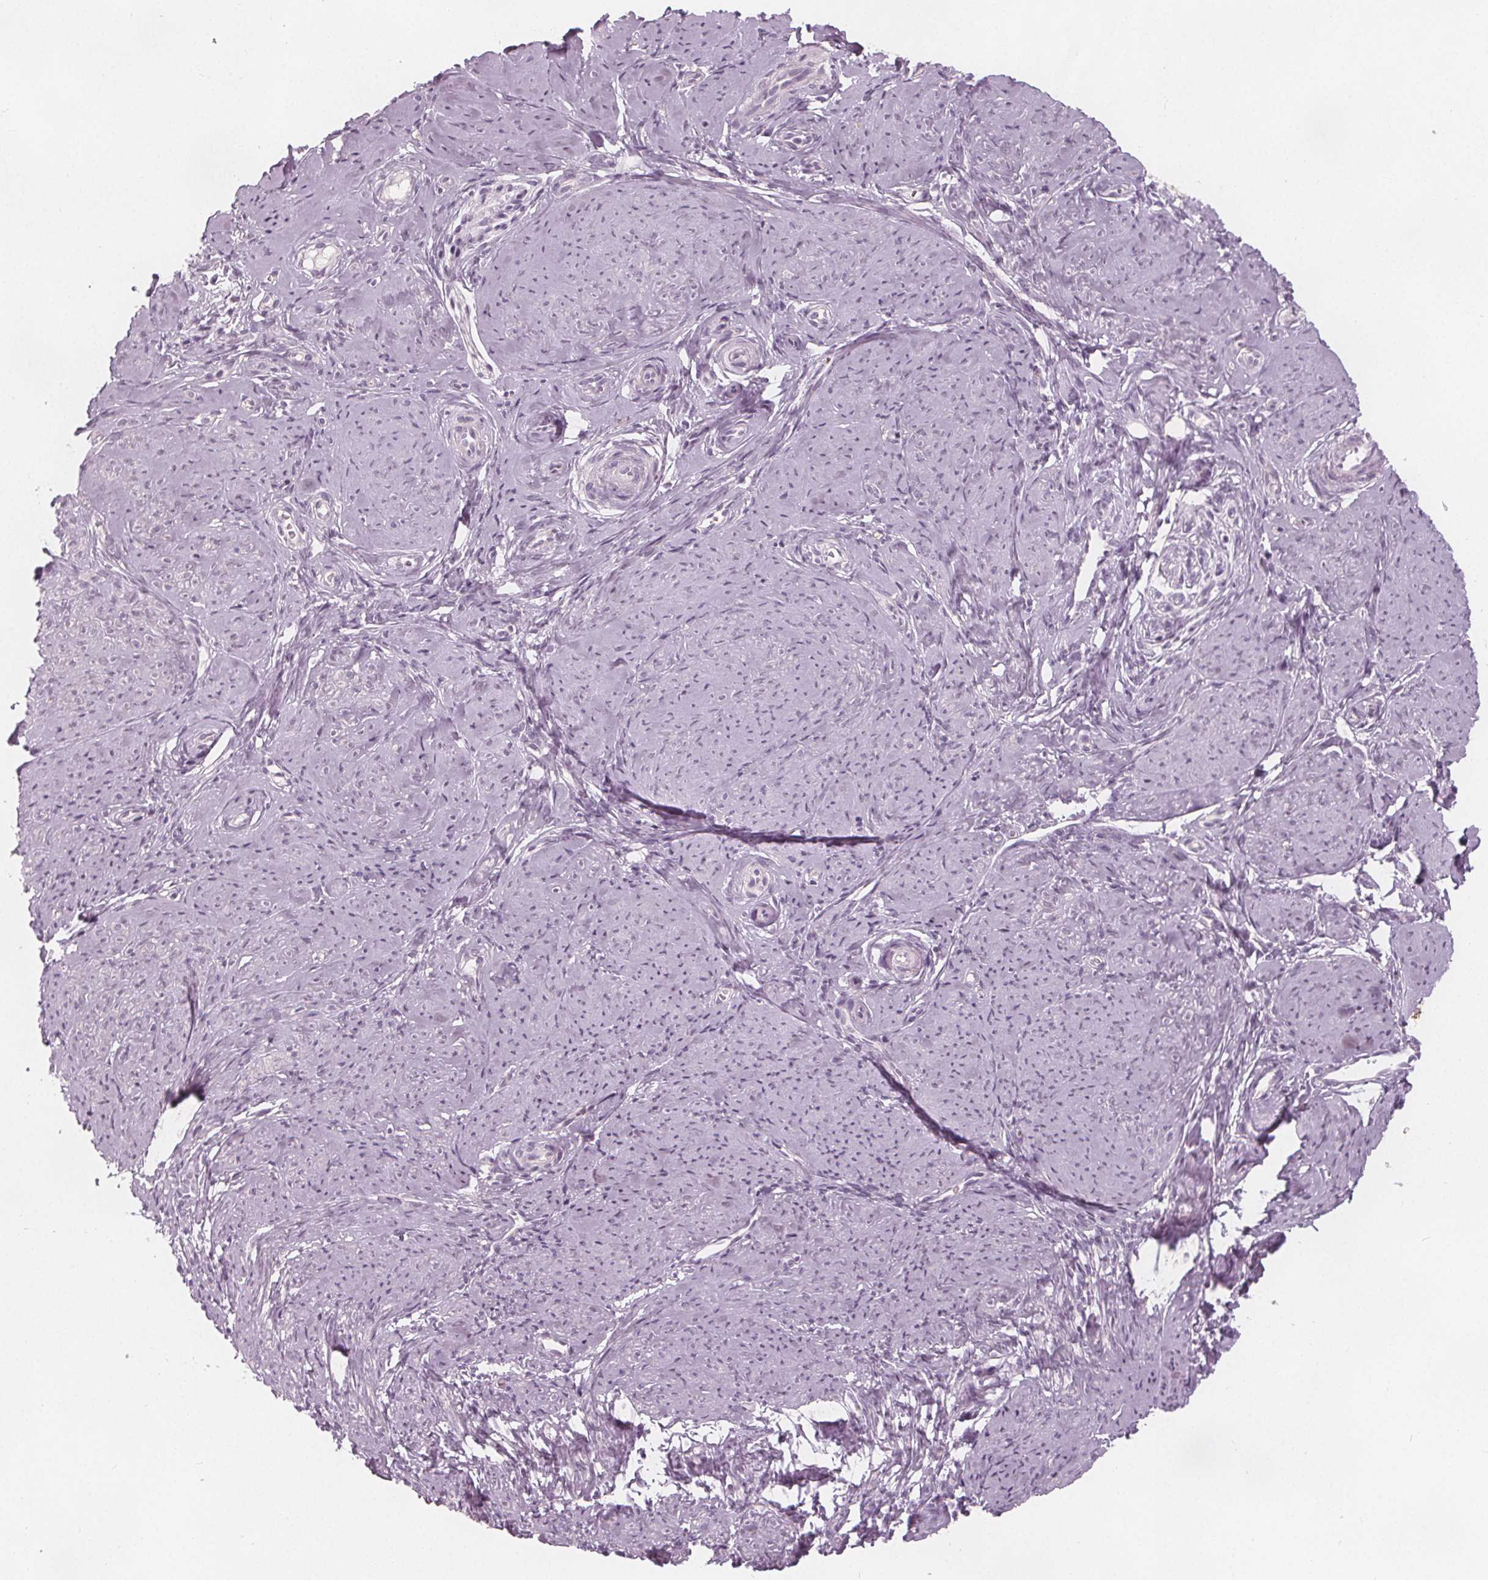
{"staining": {"intensity": "negative", "quantity": "none", "location": "none"}, "tissue": "smooth muscle", "cell_type": "Smooth muscle cells", "image_type": "normal", "snomed": [{"axis": "morphology", "description": "Normal tissue, NOS"}, {"axis": "topography", "description": "Smooth muscle"}], "caption": "Smooth muscle cells show no significant staining in normal smooth muscle. Brightfield microscopy of immunohistochemistry (IHC) stained with DAB (brown) and hematoxylin (blue), captured at high magnification.", "gene": "BRSK1", "patient": {"sex": "female", "age": 48}}